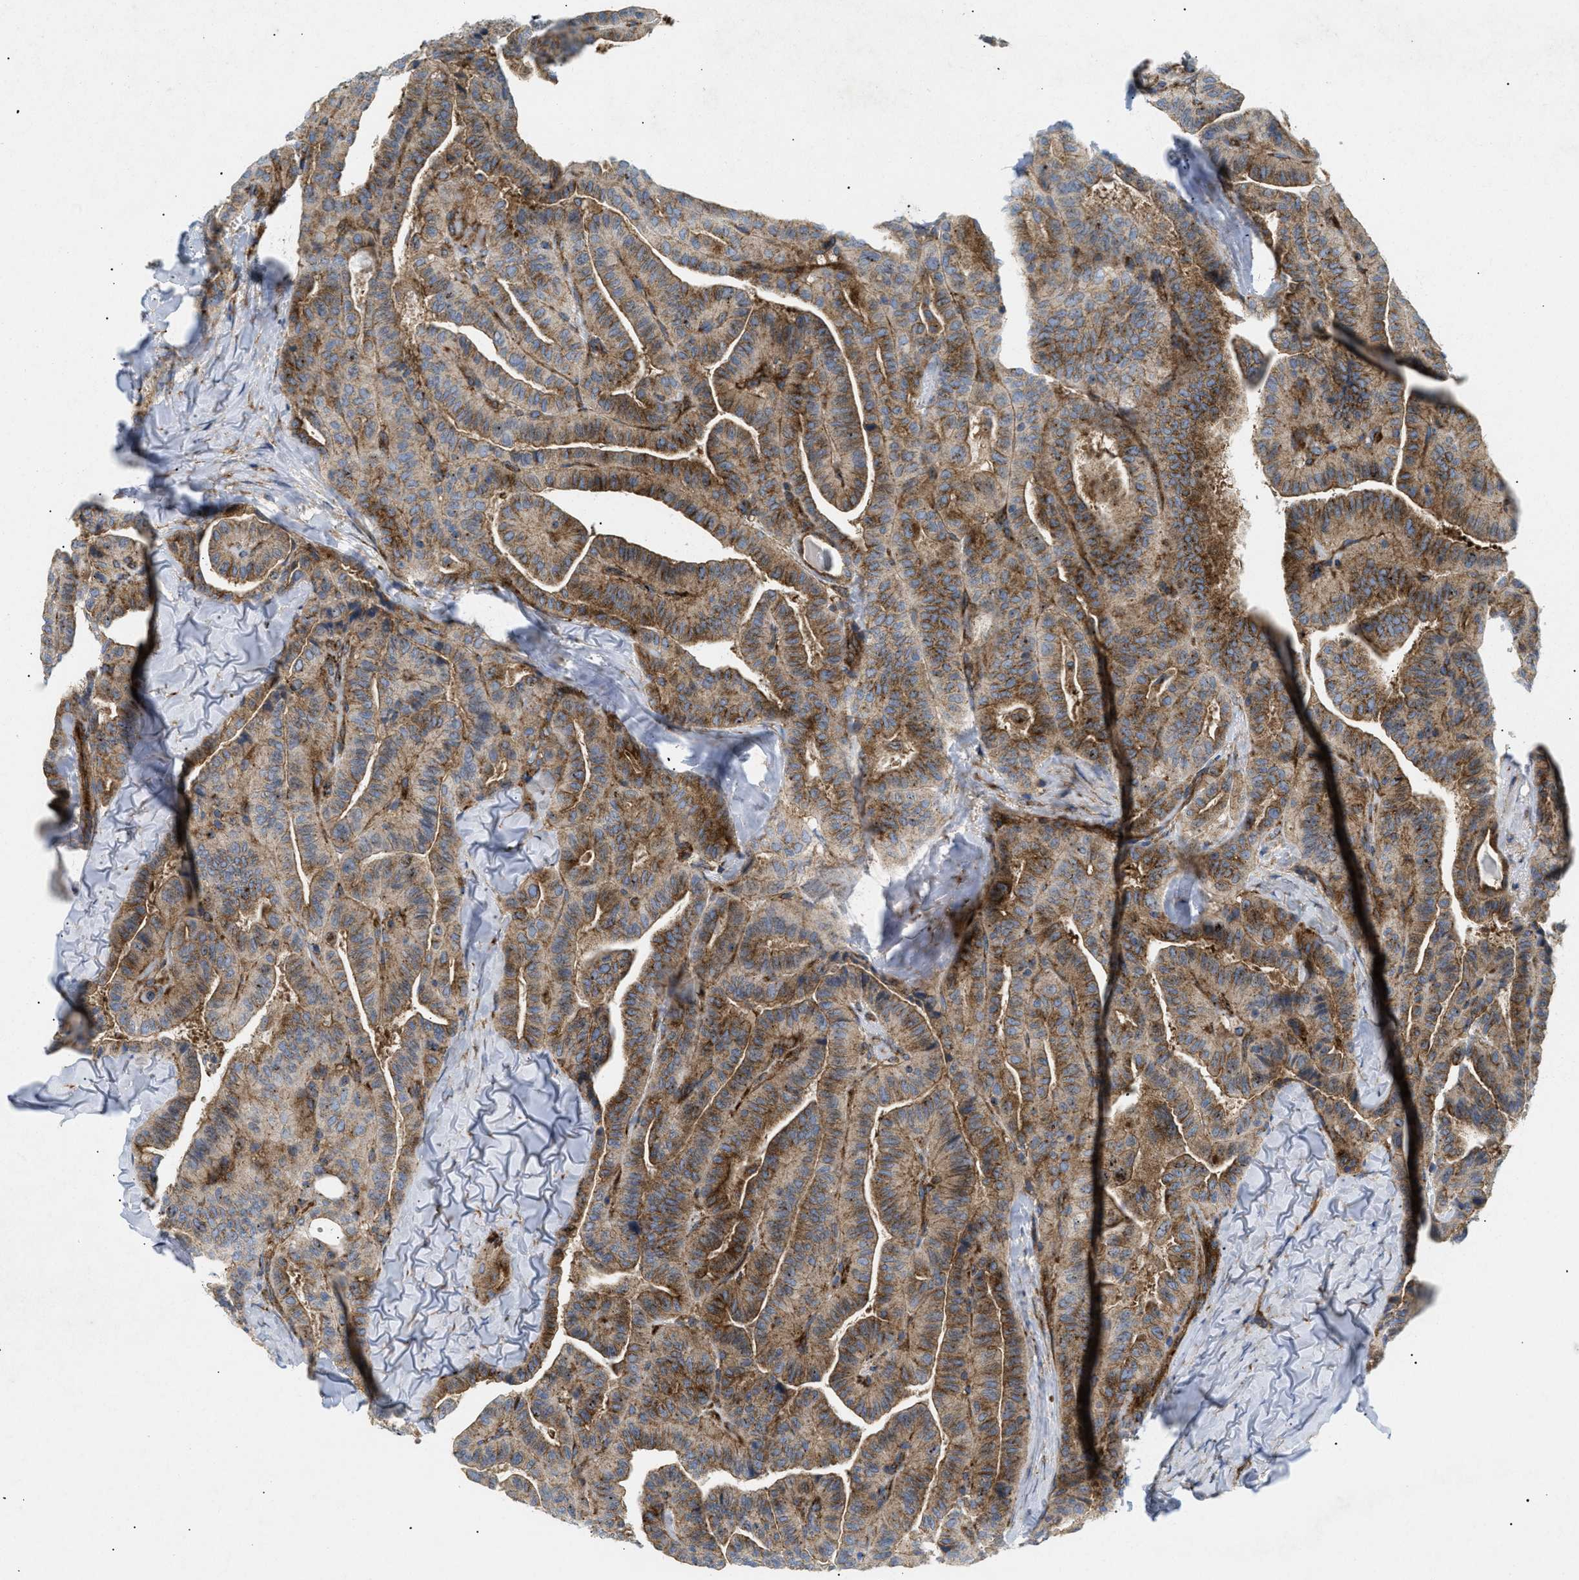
{"staining": {"intensity": "moderate", "quantity": ">75%", "location": "cytoplasmic/membranous"}, "tissue": "thyroid cancer", "cell_type": "Tumor cells", "image_type": "cancer", "snomed": [{"axis": "morphology", "description": "Papillary adenocarcinoma, NOS"}, {"axis": "topography", "description": "Thyroid gland"}], "caption": "This is an image of IHC staining of thyroid cancer (papillary adenocarcinoma), which shows moderate positivity in the cytoplasmic/membranous of tumor cells.", "gene": "DCTN4", "patient": {"sex": "male", "age": 77}}